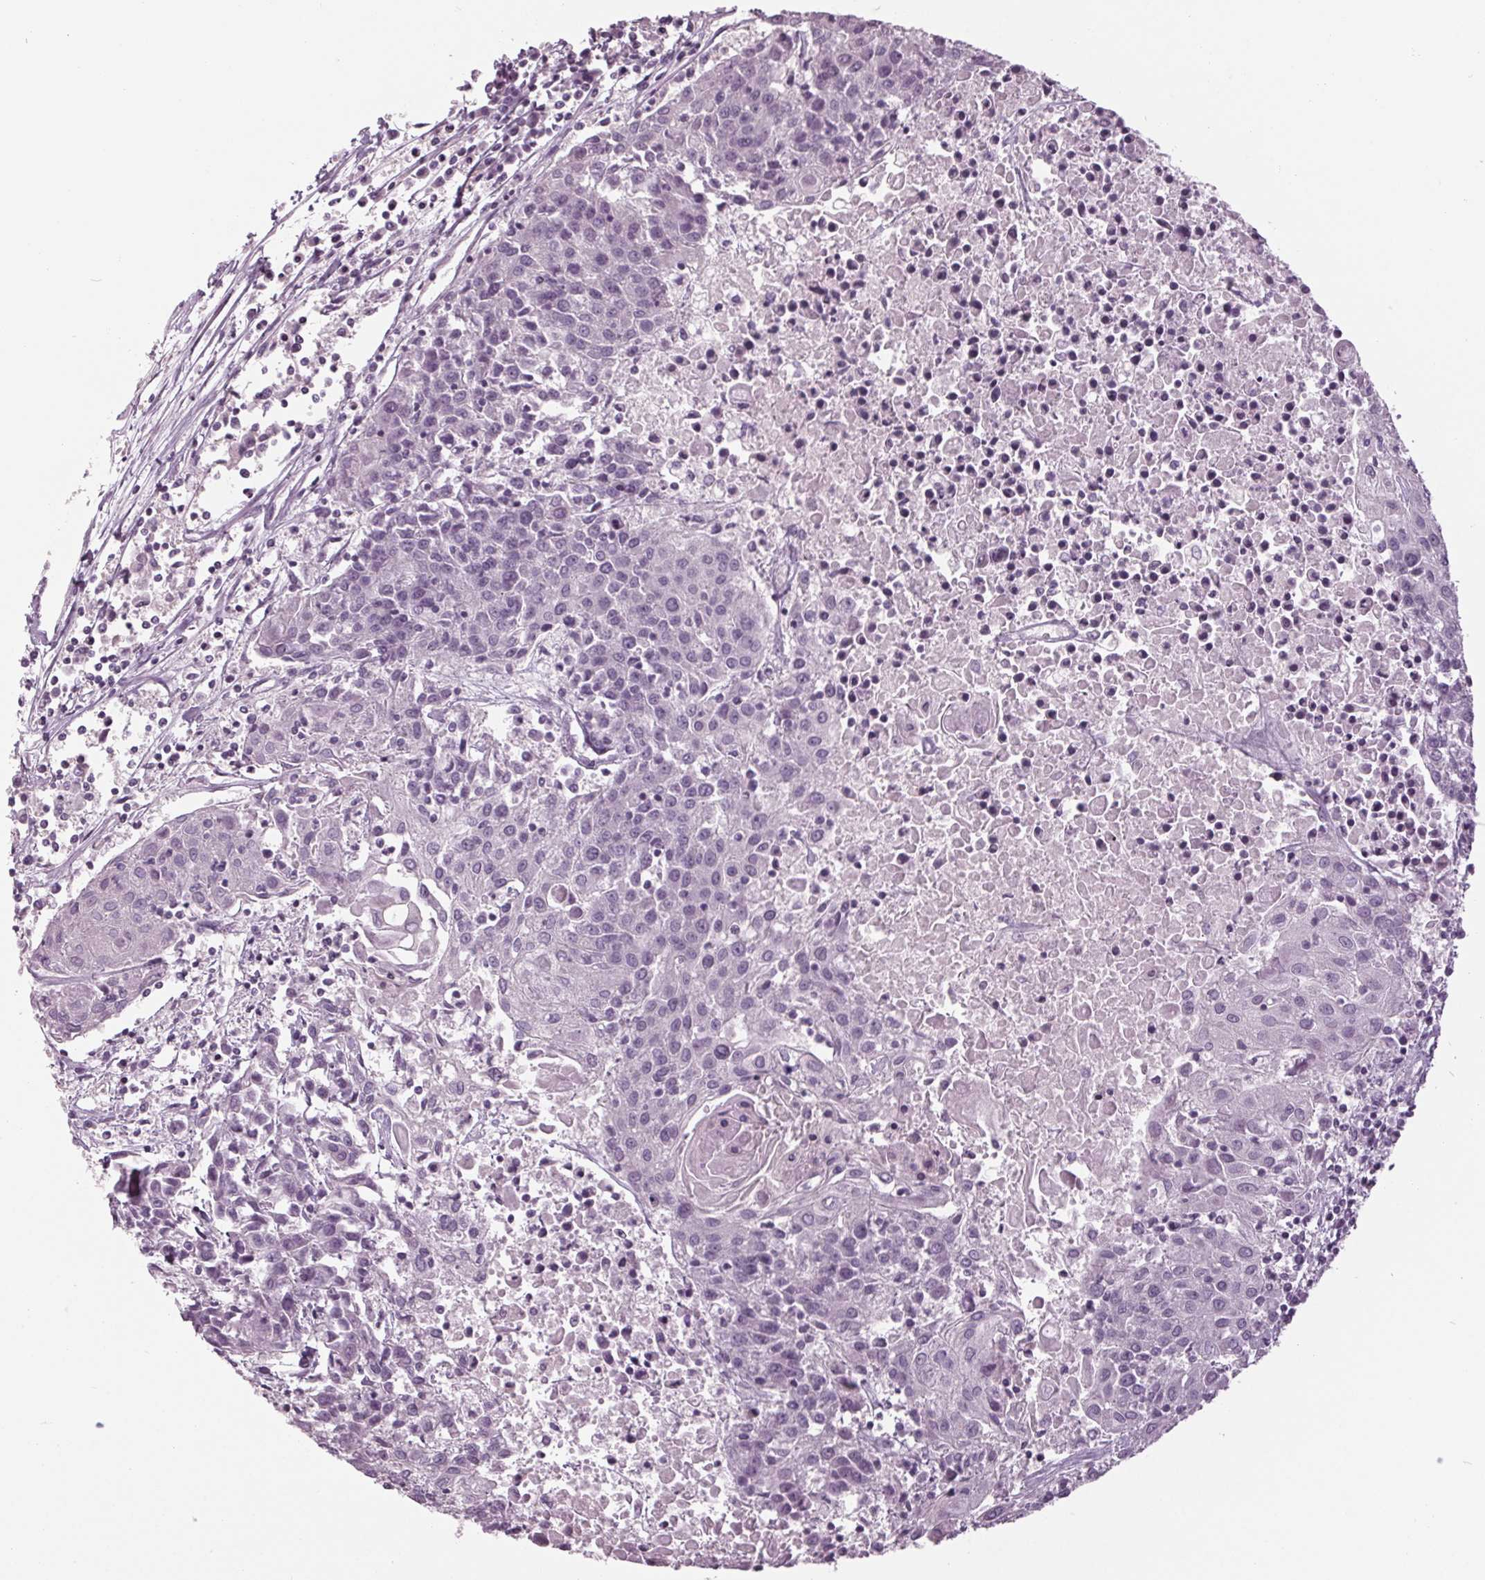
{"staining": {"intensity": "negative", "quantity": "none", "location": "none"}, "tissue": "urothelial cancer", "cell_type": "Tumor cells", "image_type": "cancer", "snomed": [{"axis": "morphology", "description": "Urothelial carcinoma, High grade"}, {"axis": "topography", "description": "Urinary bladder"}], "caption": "The immunohistochemistry image has no significant staining in tumor cells of high-grade urothelial carcinoma tissue.", "gene": "TNNC2", "patient": {"sex": "female", "age": 85}}